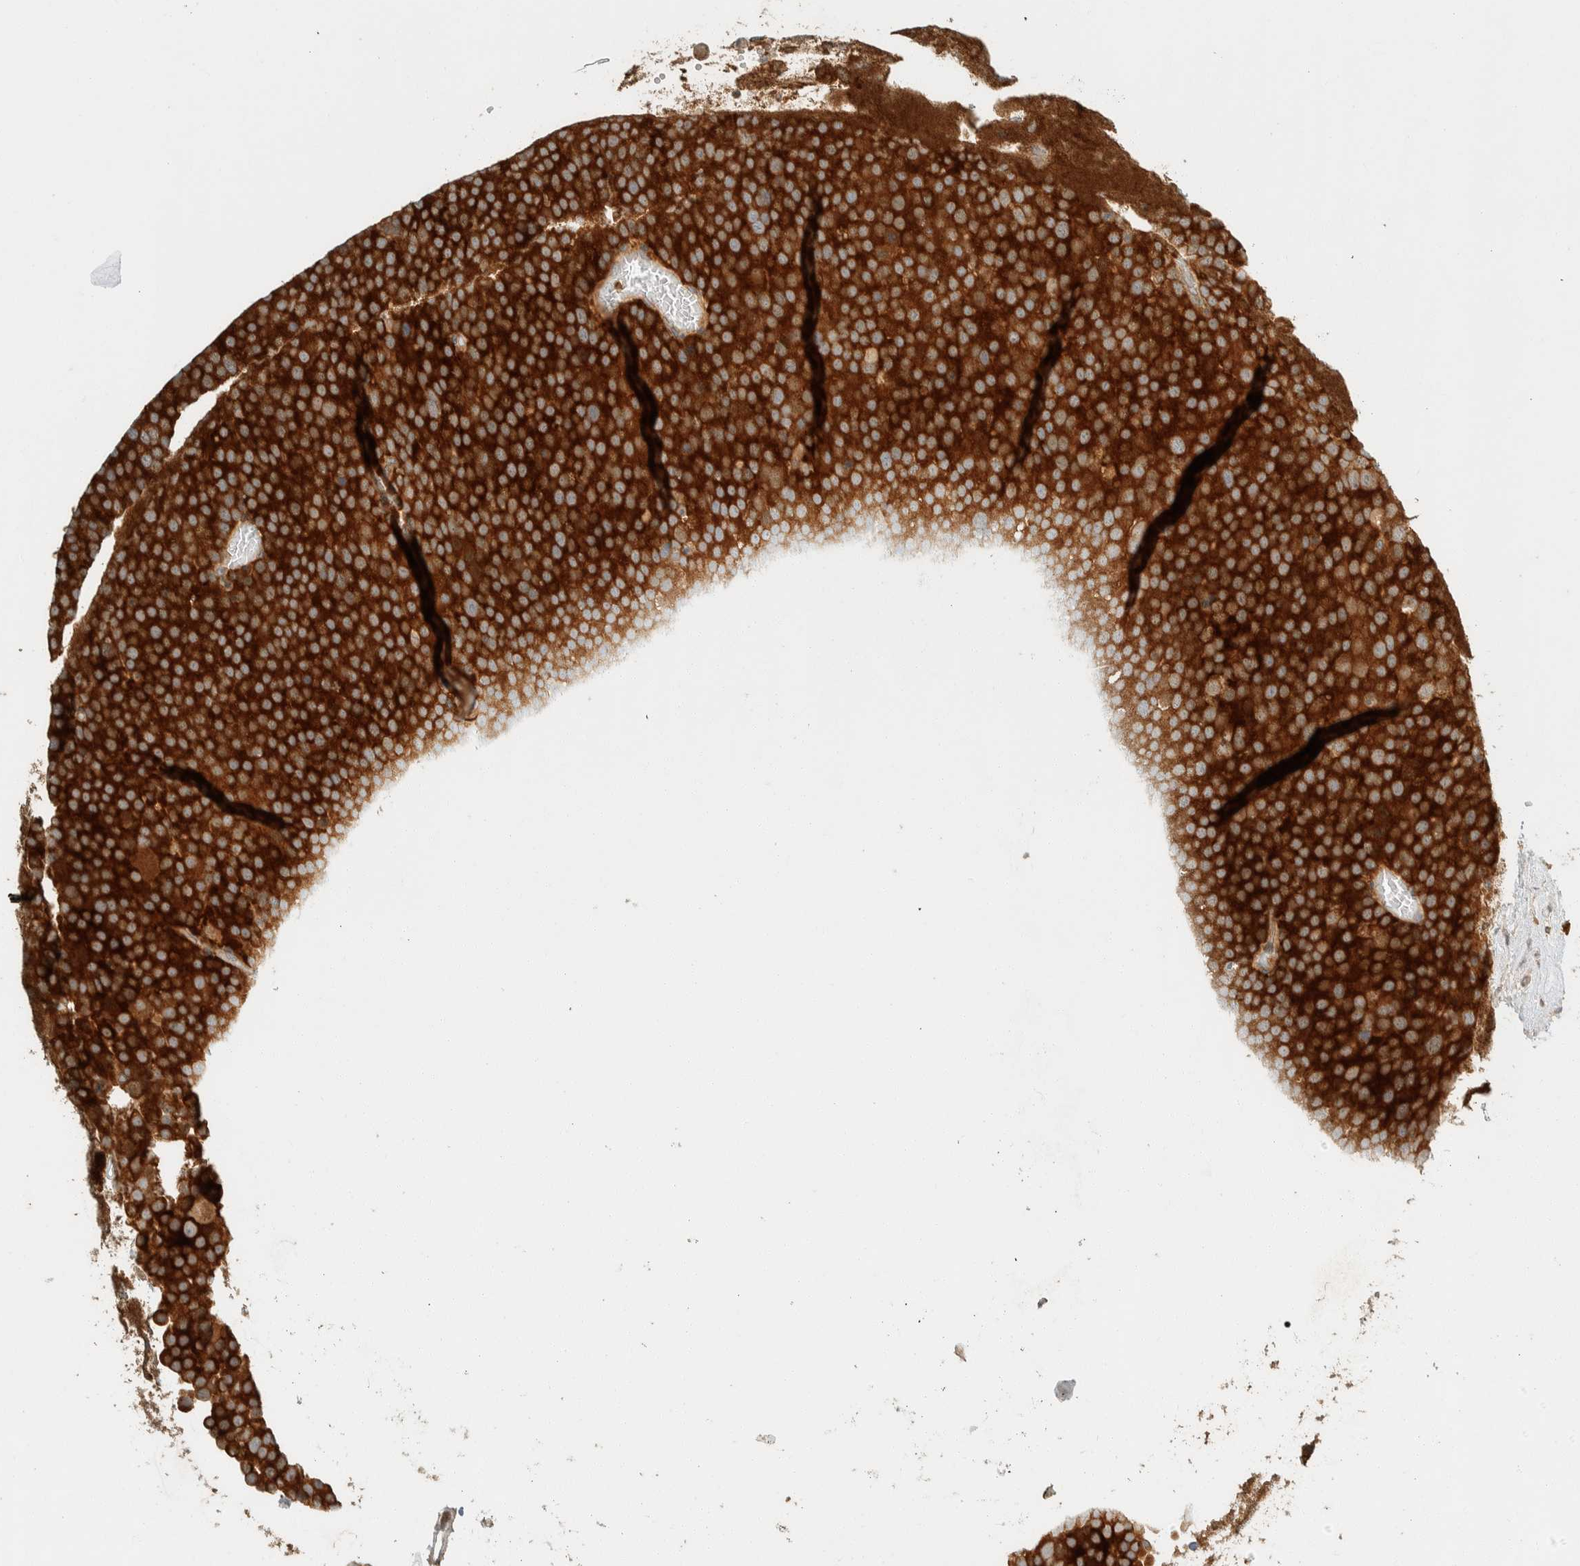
{"staining": {"intensity": "strong", "quantity": ">75%", "location": "cytoplasmic/membranous"}, "tissue": "testis cancer", "cell_type": "Tumor cells", "image_type": "cancer", "snomed": [{"axis": "morphology", "description": "Seminoma, NOS"}, {"axis": "topography", "description": "Testis"}], "caption": "Protein analysis of testis seminoma tissue demonstrates strong cytoplasmic/membranous staining in approximately >75% of tumor cells.", "gene": "ARFGEF1", "patient": {"sex": "male", "age": 71}}